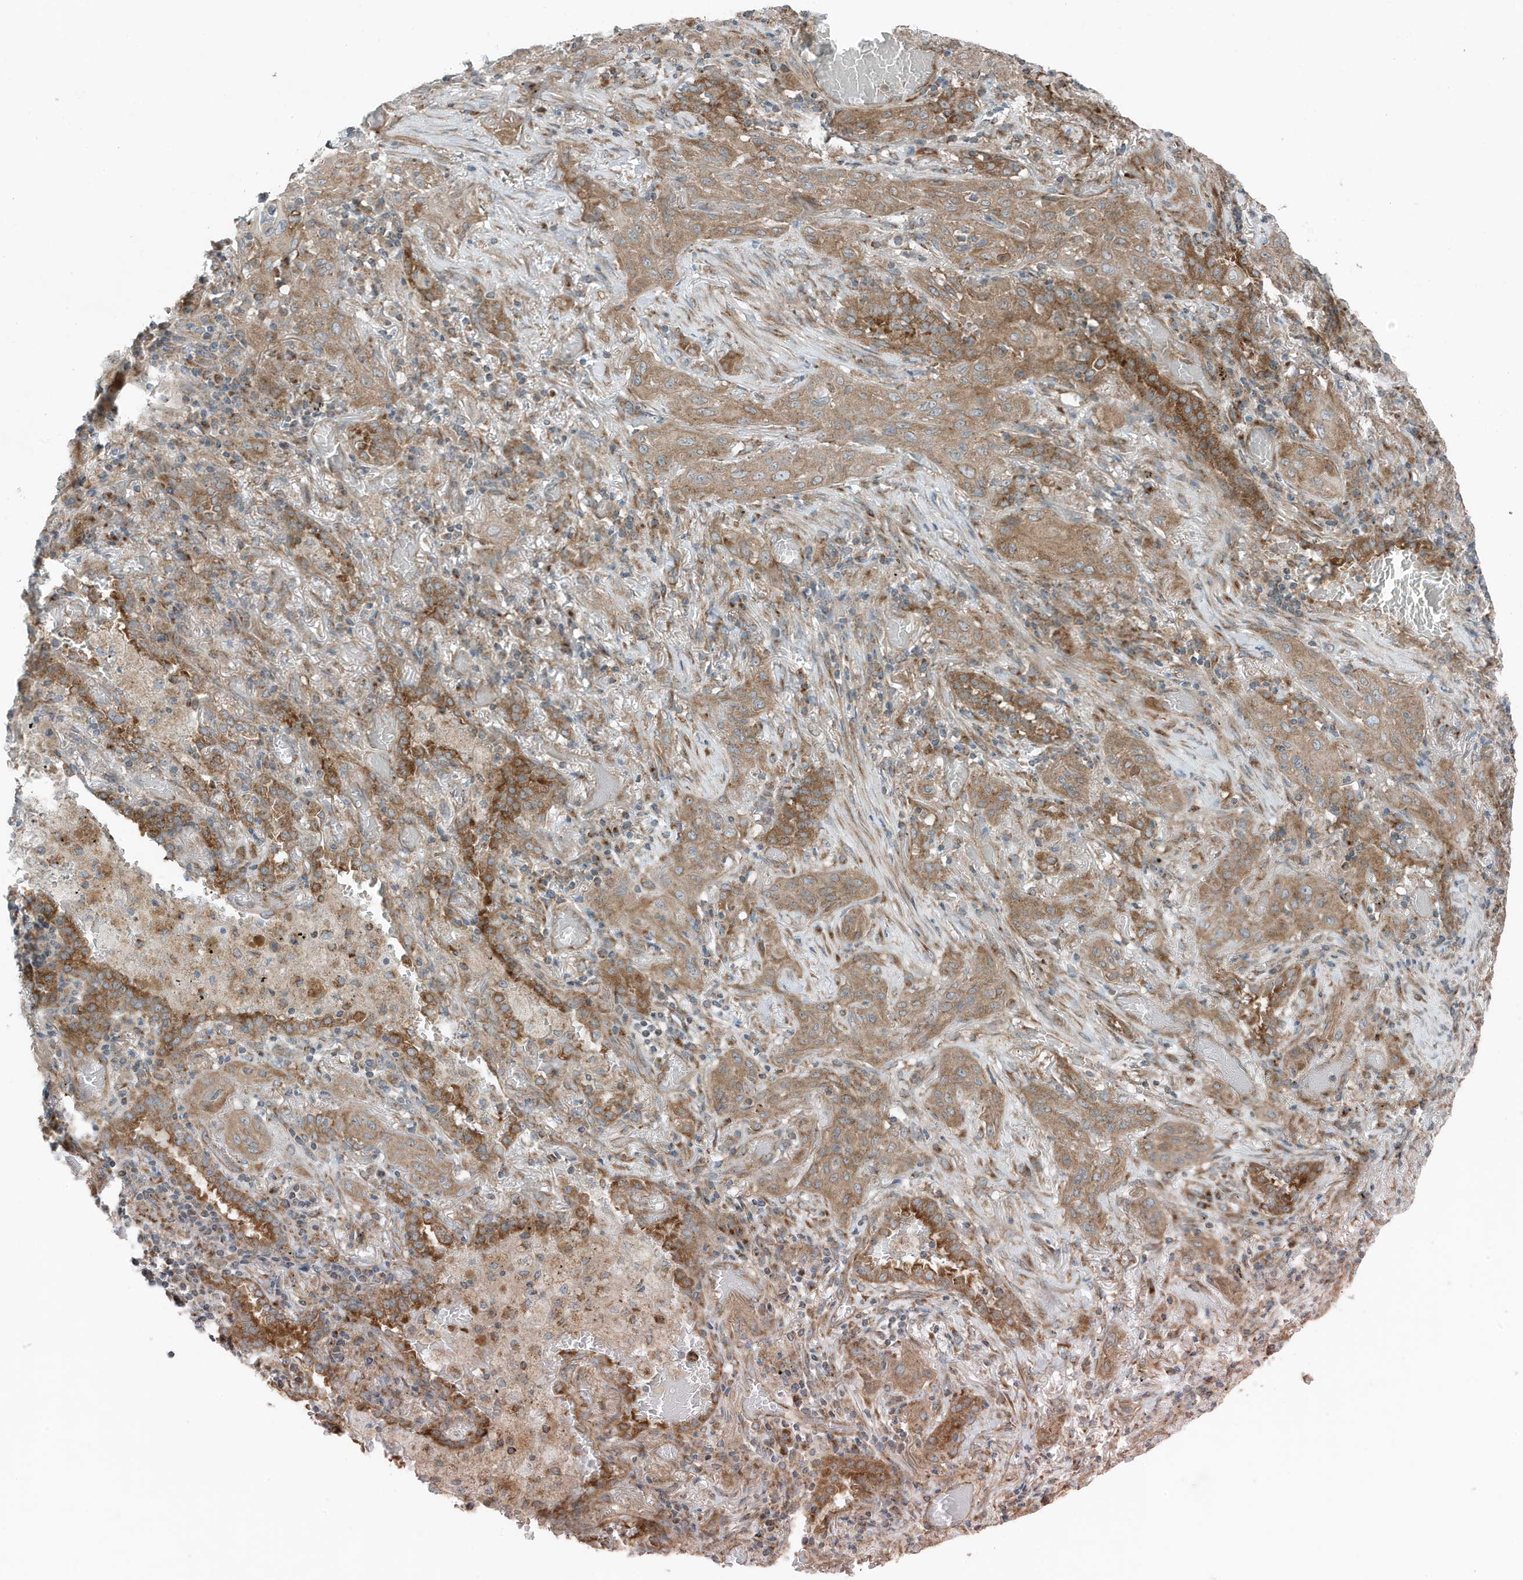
{"staining": {"intensity": "moderate", "quantity": ">75%", "location": "cytoplasmic/membranous"}, "tissue": "lung cancer", "cell_type": "Tumor cells", "image_type": "cancer", "snomed": [{"axis": "morphology", "description": "Squamous cell carcinoma, NOS"}, {"axis": "topography", "description": "Lung"}], "caption": "This is a histology image of immunohistochemistry (IHC) staining of lung cancer, which shows moderate expression in the cytoplasmic/membranous of tumor cells.", "gene": "GOLGA4", "patient": {"sex": "female", "age": 47}}